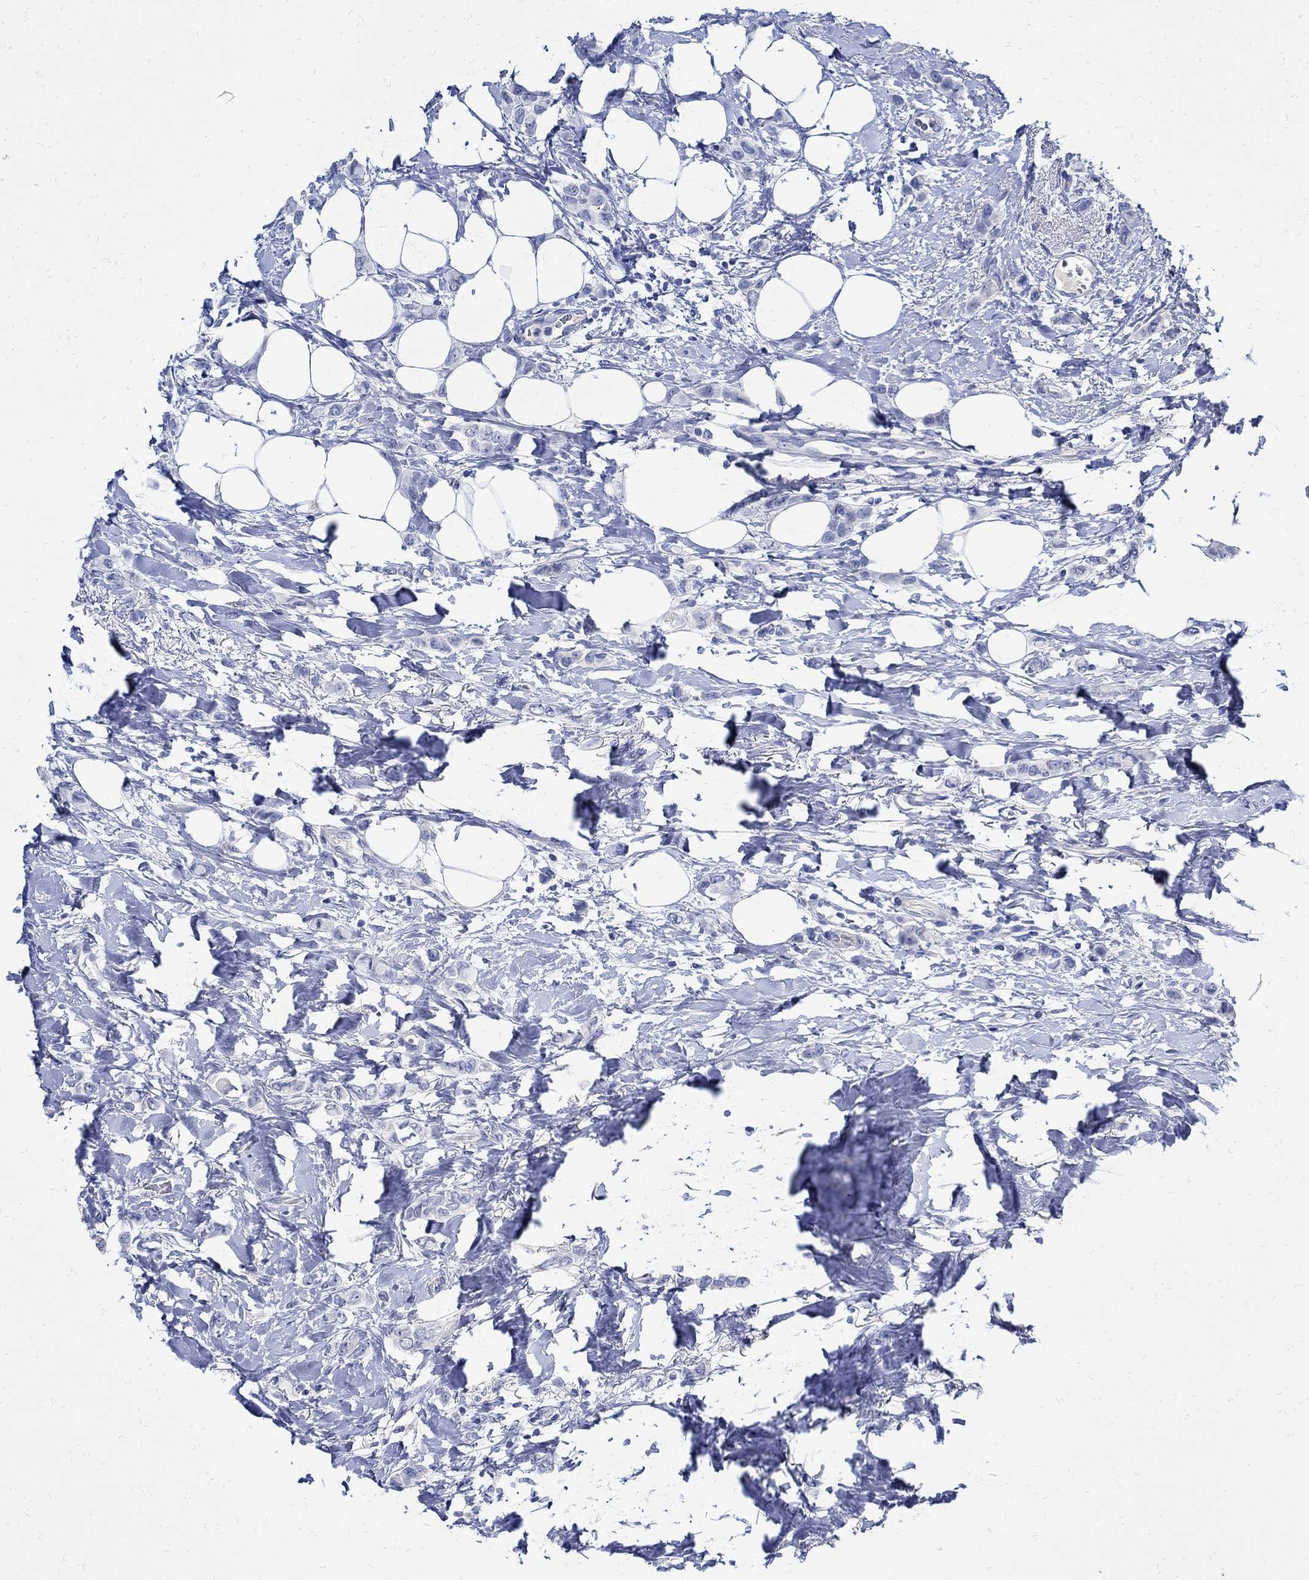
{"staining": {"intensity": "negative", "quantity": "none", "location": "none"}, "tissue": "breast cancer", "cell_type": "Tumor cells", "image_type": "cancer", "snomed": [{"axis": "morphology", "description": "Lobular carcinoma"}, {"axis": "topography", "description": "Breast"}], "caption": "Tumor cells show no significant protein positivity in breast cancer (lobular carcinoma). Brightfield microscopy of immunohistochemistry stained with DAB (brown) and hematoxylin (blue), captured at high magnification.", "gene": "NOS1", "patient": {"sex": "female", "age": 66}}